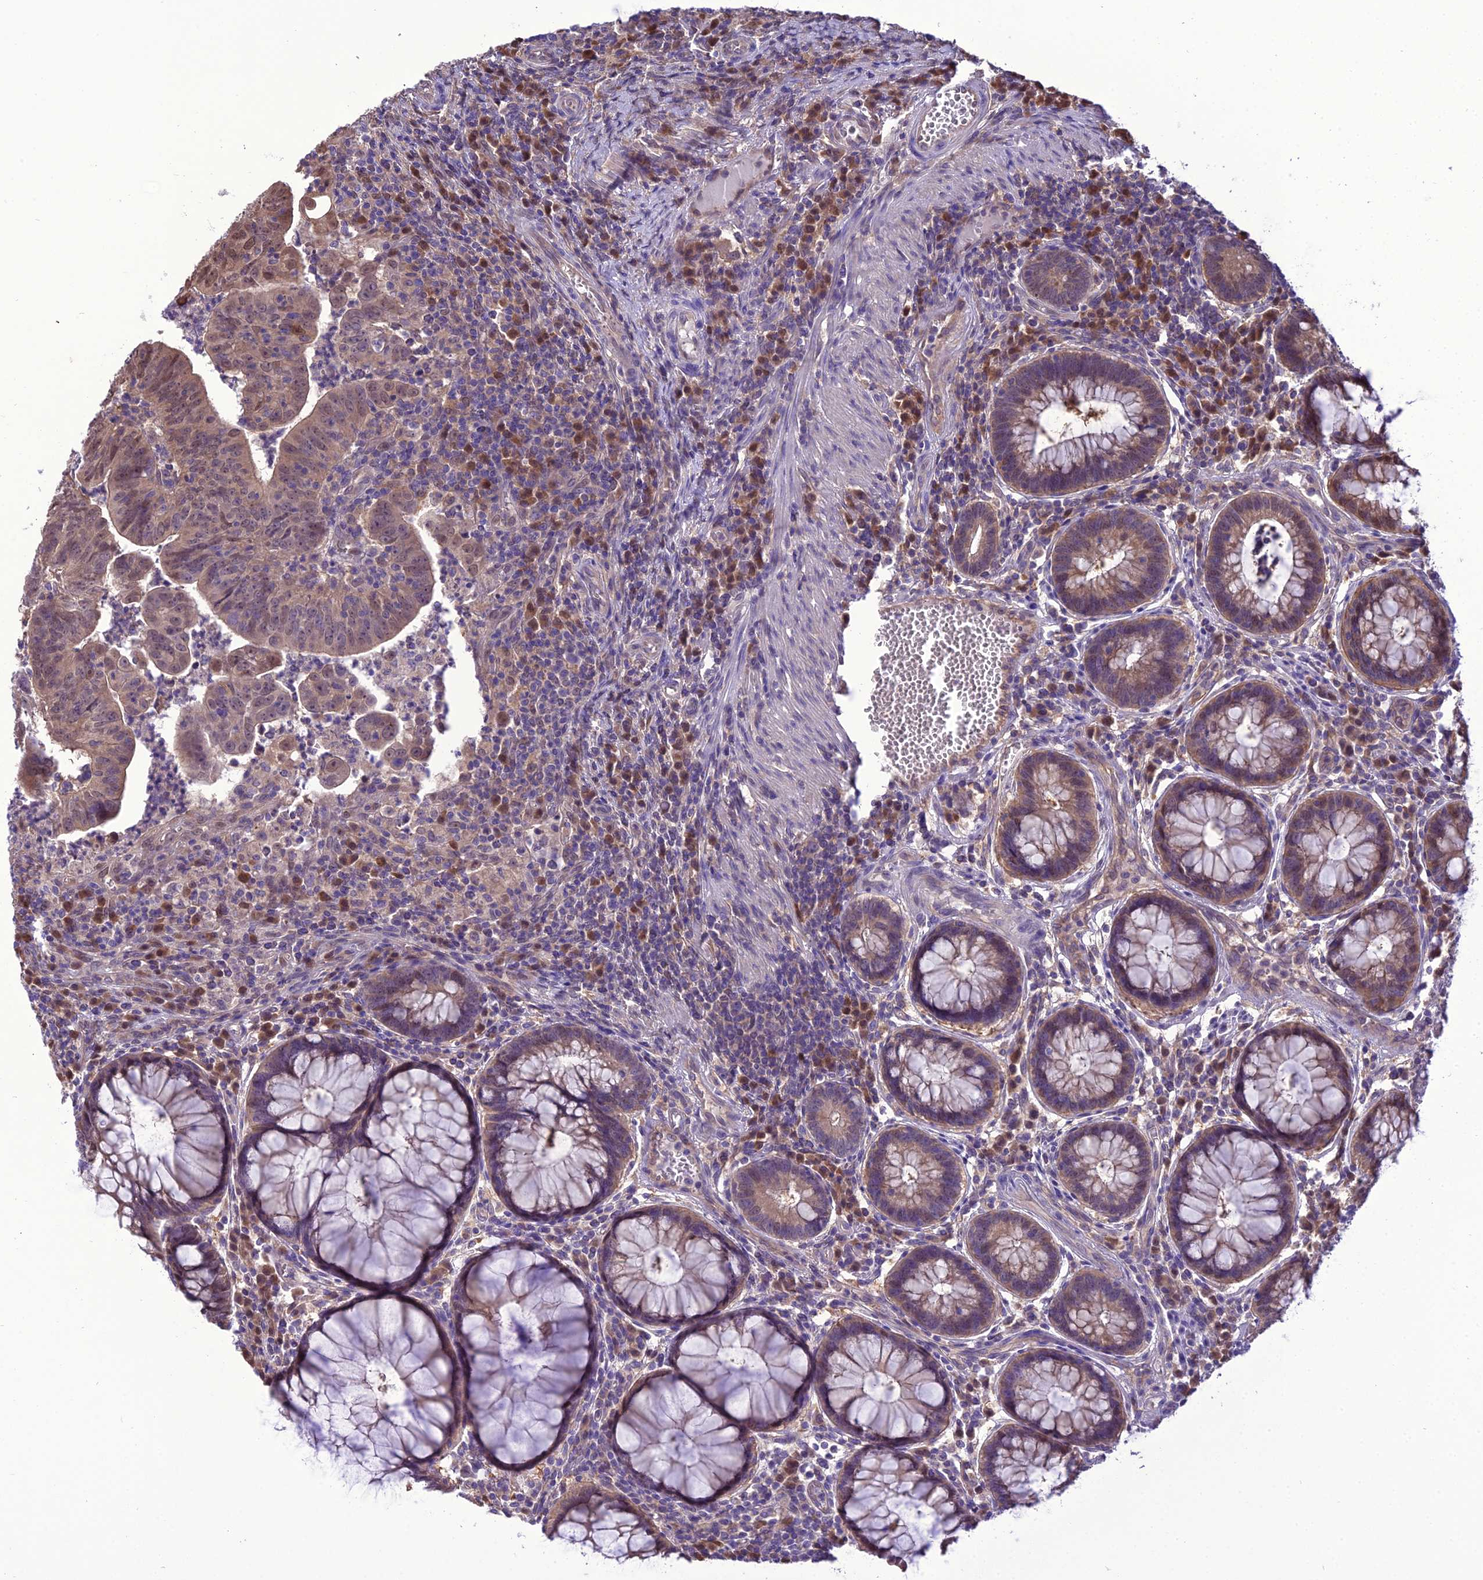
{"staining": {"intensity": "weak", "quantity": ">75%", "location": "cytoplasmic/membranous"}, "tissue": "colorectal cancer", "cell_type": "Tumor cells", "image_type": "cancer", "snomed": [{"axis": "morphology", "description": "Adenocarcinoma, NOS"}, {"axis": "topography", "description": "Rectum"}], "caption": "A high-resolution micrograph shows immunohistochemistry staining of adenocarcinoma (colorectal), which exhibits weak cytoplasmic/membranous expression in about >75% of tumor cells.", "gene": "BORCS6", "patient": {"sex": "male", "age": 69}}